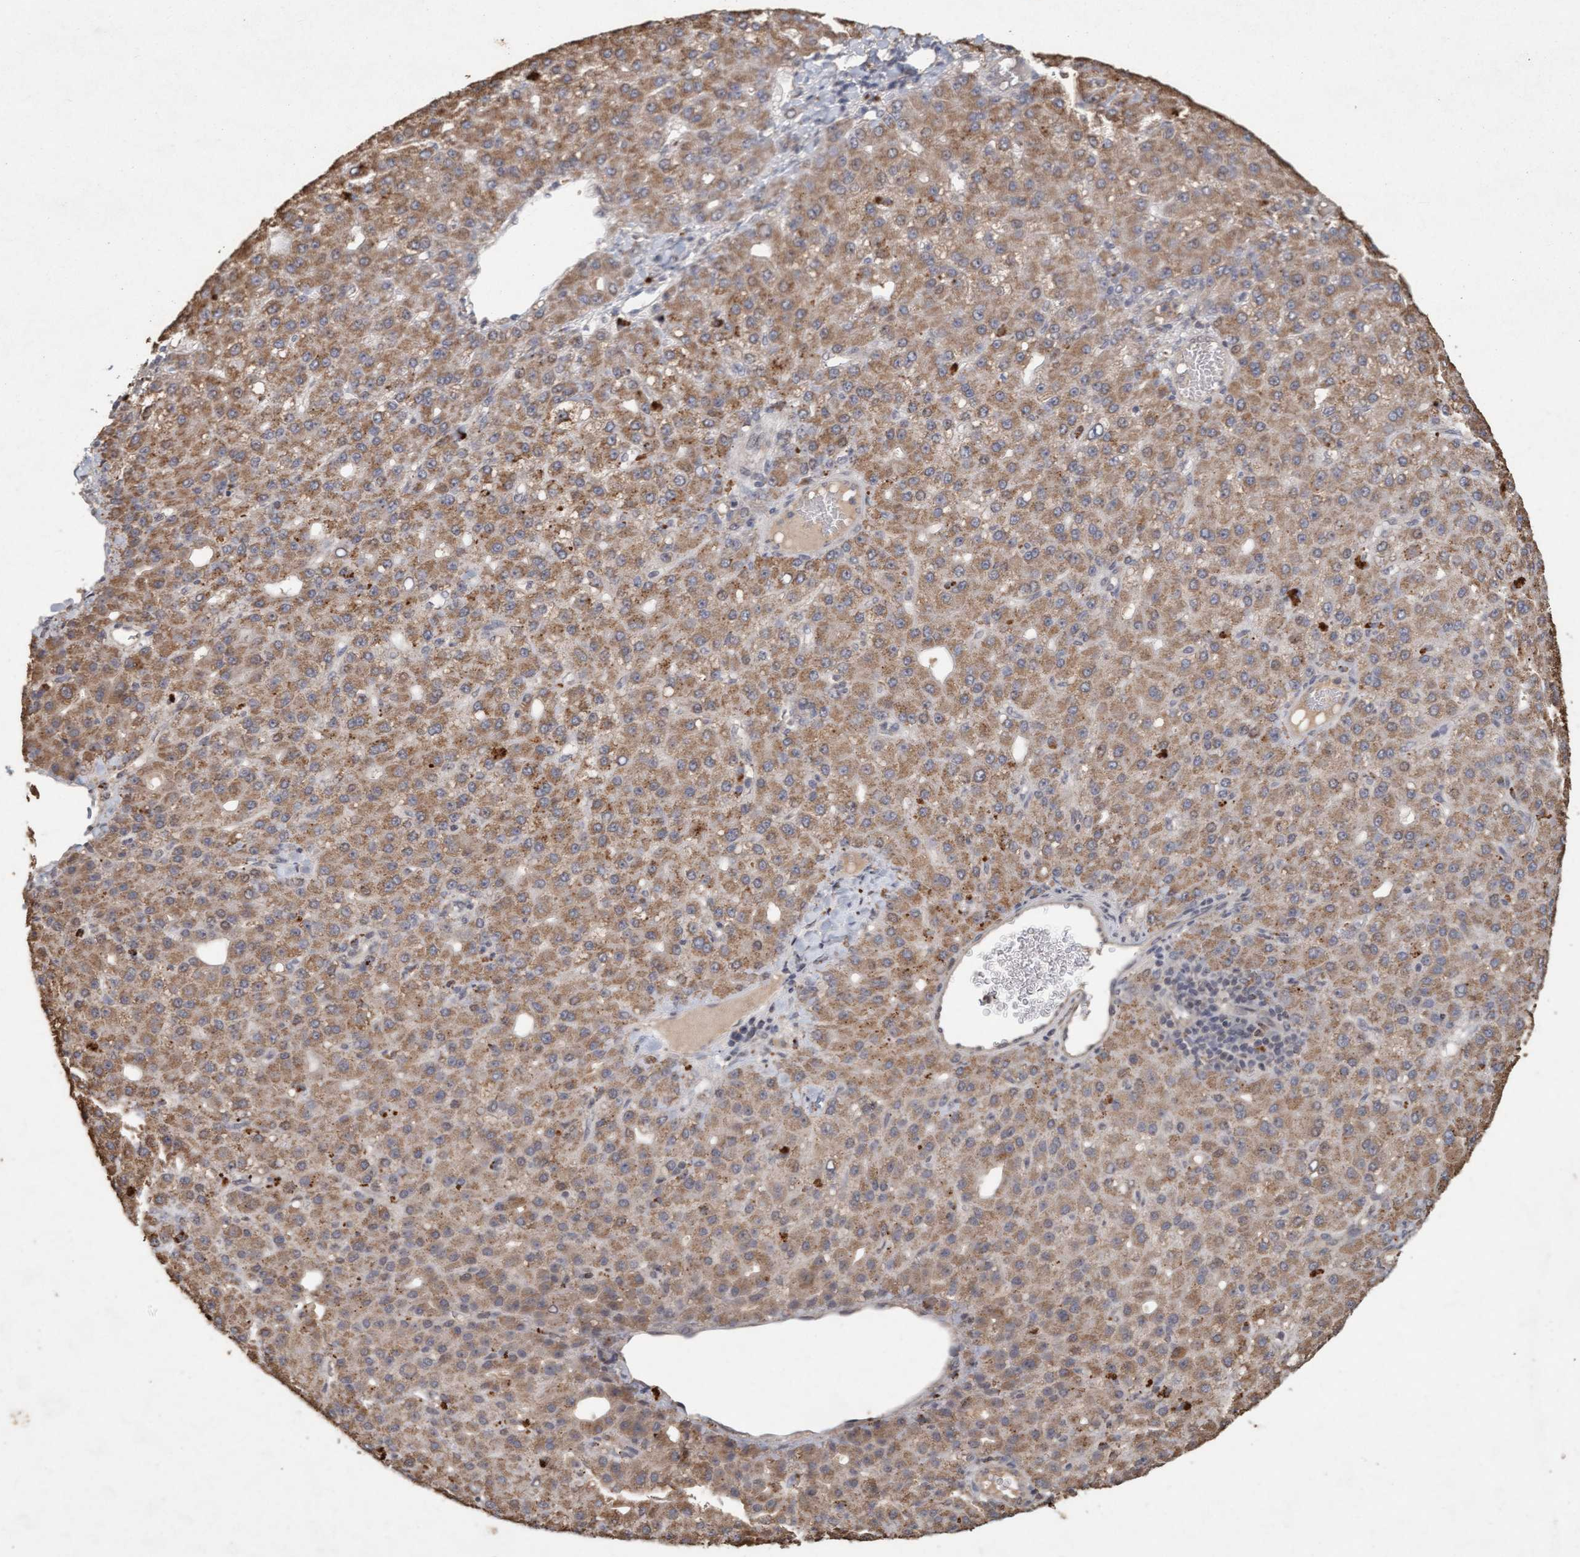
{"staining": {"intensity": "moderate", "quantity": ">75%", "location": "cytoplasmic/membranous"}, "tissue": "liver cancer", "cell_type": "Tumor cells", "image_type": "cancer", "snomed": [{"axis": "morphology", "description": "Carcinoma, Hepatocellular, NOS"}, {"axis": "topography", "description": "Liver"}], "caption": "Hepatocellular carcinoma (liver) was stained to show a protein in brown. There is medium levels of moderate cytoplasmic/membranous staining in about >75% of tumor cells.", "gene": "VSIG8", "patient": {"sex": "male", "age": 67}}